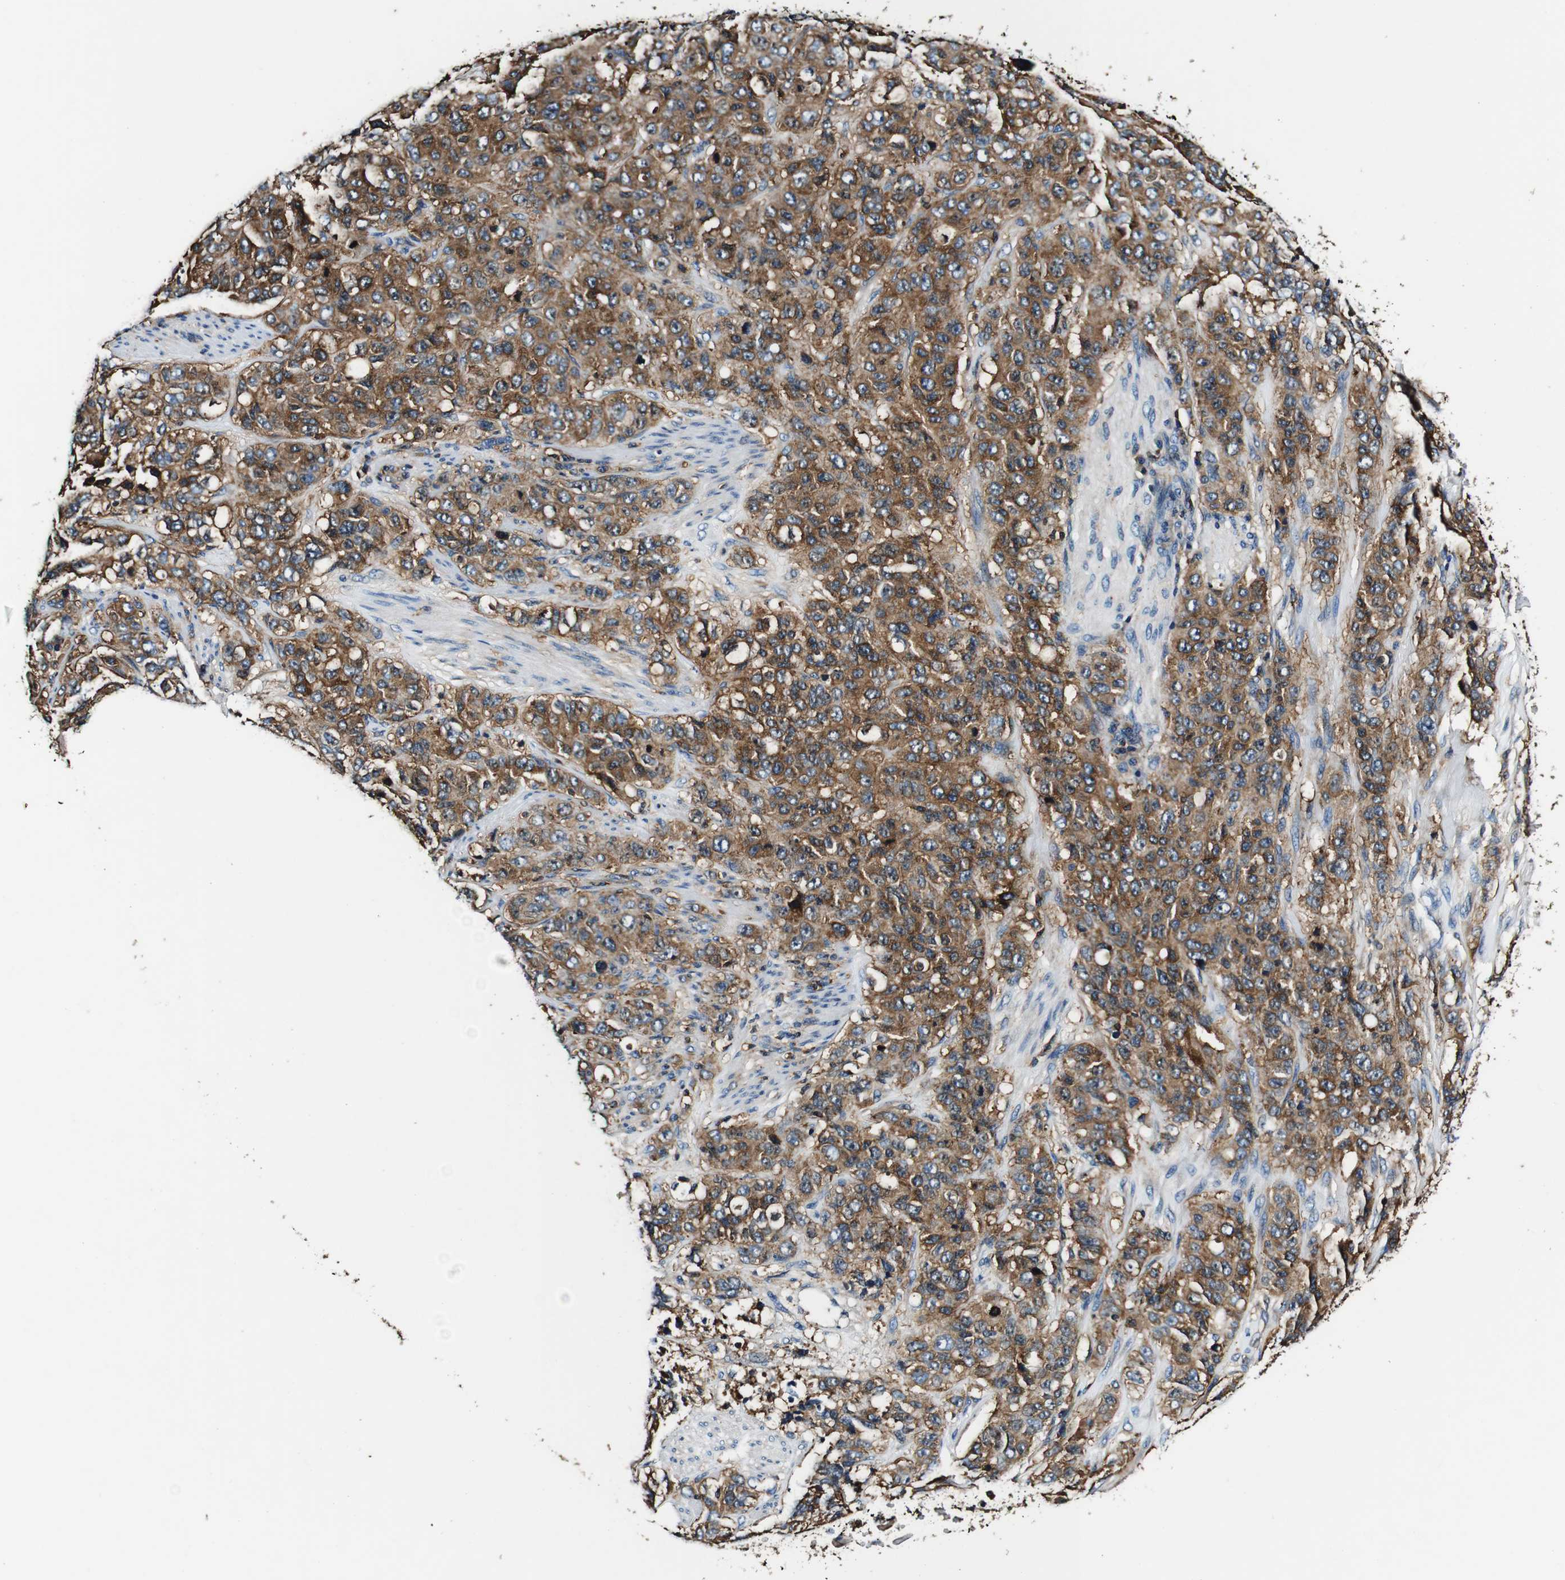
{"staining": {"intensity": "moderate", "quantity": ">75%", "location": "cytoplasmic/membranous"}, "tissue": "stomach cancer", "cell_type": "Tumor cells", "image_type": "cancer", "snomed": [{"axis": "morphology", "description": "Adenocarcinoma, NOS"}, {"axis": "topography", "description": "Stomach"}], "caption": "Stomach cancer tissue reveals moderate cytoplasmic/membranous positivity in approximately >75% of tumor cells, visualized by immunohistochemistry. (DAB (3,3'-diaminobenzidine) = brown stain, brightfield microscopy at high magnification).", "gene": "RHOT2", "patient": {"sex": "male", "age": 48}}